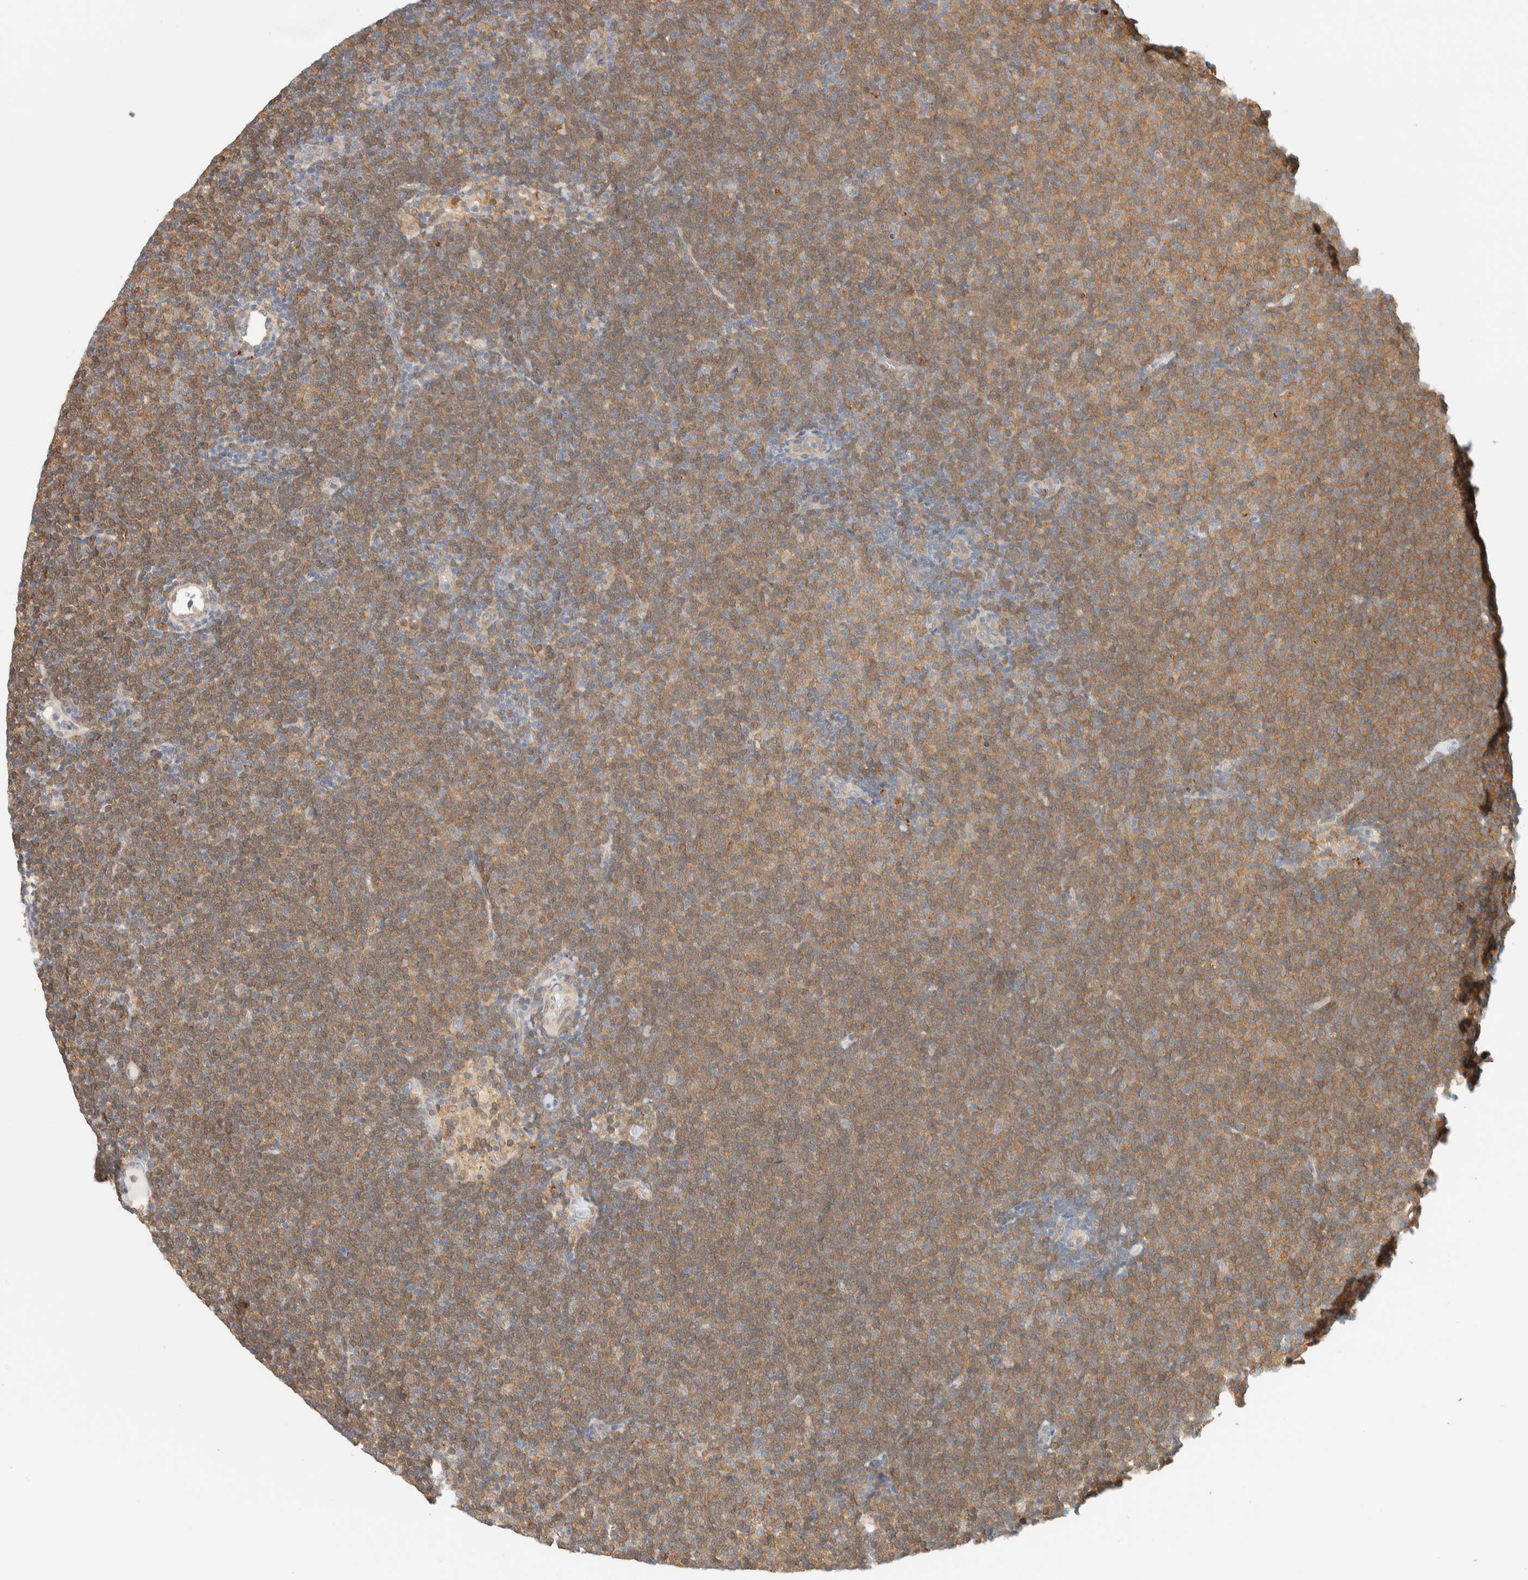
{"staining": {"intensity": "moderate", "quantity": ">75%", "location": "cytoplasmic/membranous"}, "tissue": "lymphoma", "cell_type": "Tumor cells", "image_type": "cancer", "snomed": [{"axis": "morphology", "description": "Malignant lymphoma, non-Hodgkin's type, Low grade"}, {"axis": "topography", "description": "Lymph node"}], "caption": "The micrograph displays a brown stain indicating the presence of a protein in the cytoplasmic/membranous of tumor cells in low-grade malignant lymphoma, non-Hodgkin's type. Using DAB (3,3'-diaminobenzidine) (brown) and hematoxylin (blue) stains, captured at high magnification using brightfield microscopy.", "gene": "NT5C", "patient": {"sex": "female", "age": 53}}